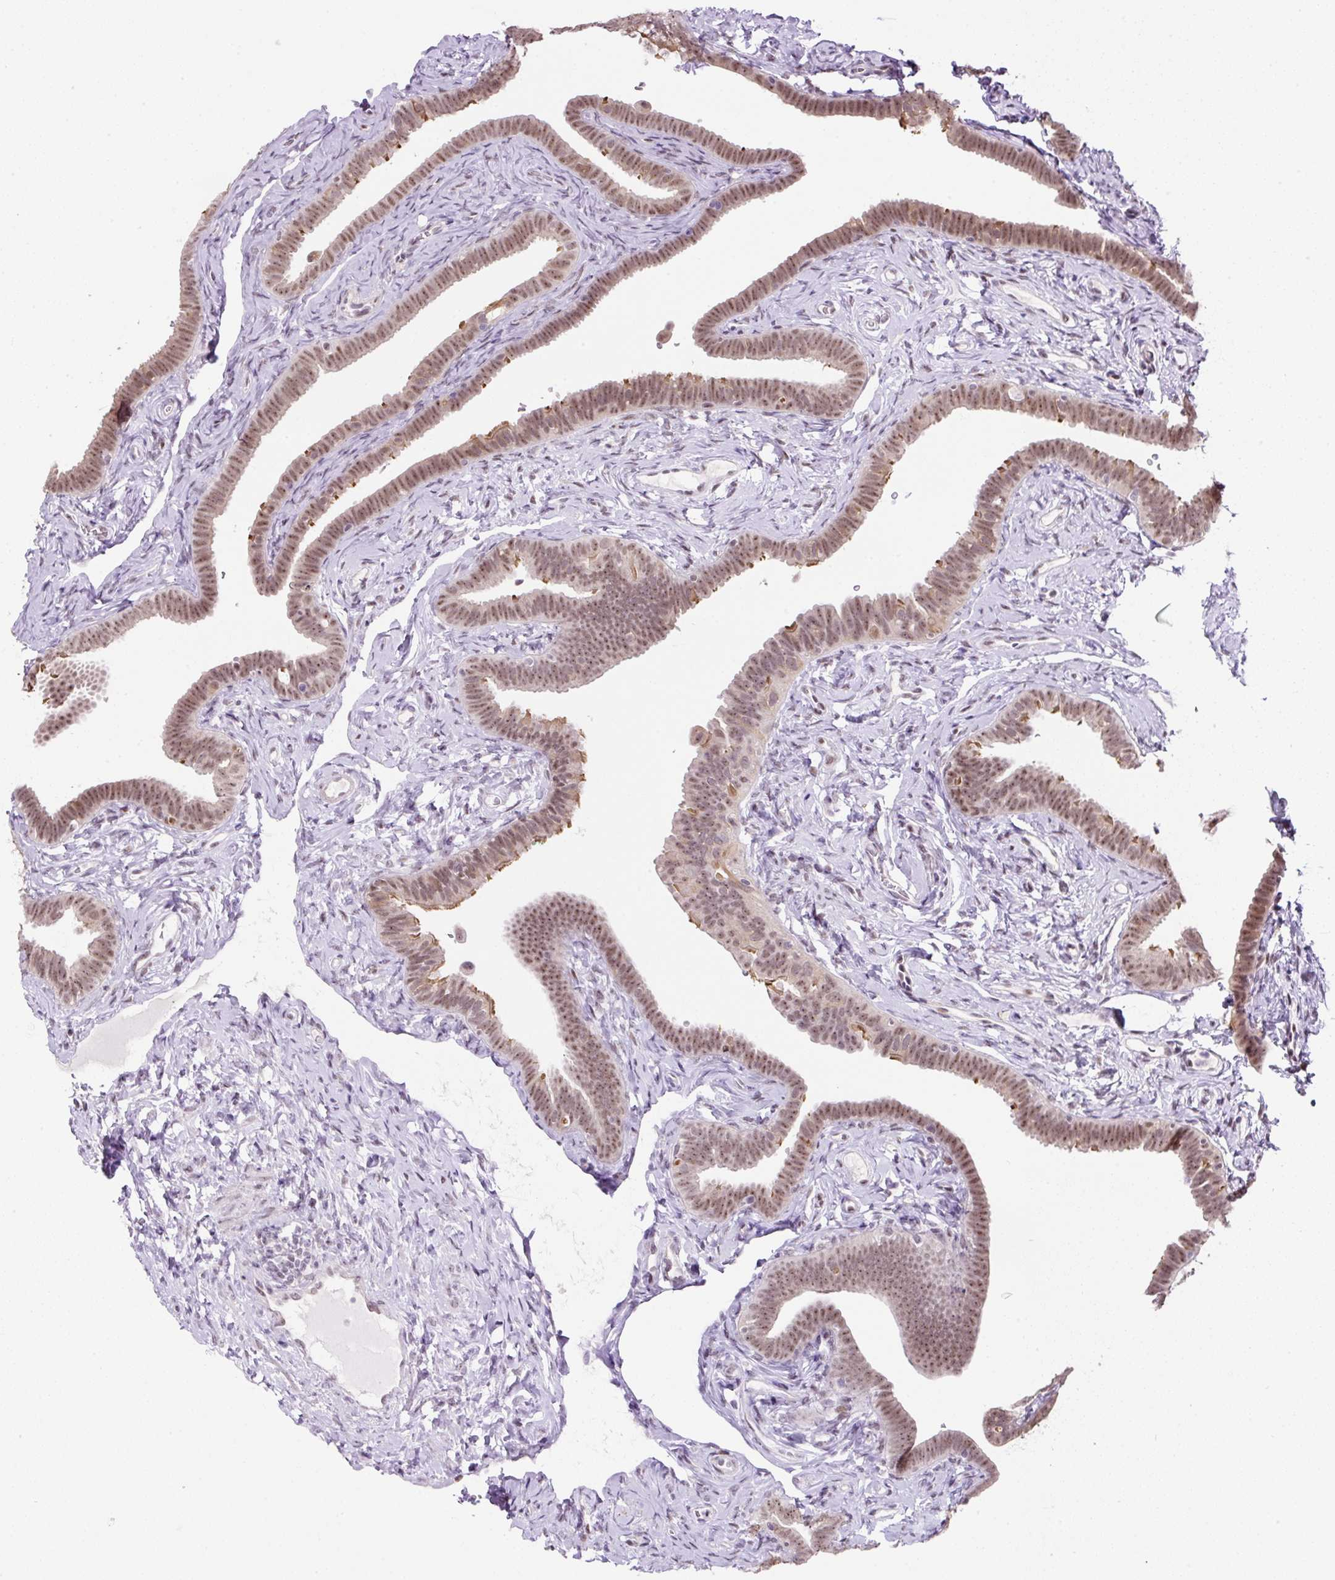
{"staining": {"intensity": "moderate", "quantity": ">75%", "location": "cytoplasmic/membranous,nuclear"}, "tissue": "fallopian tube", "cell_type": "Glandular cells", "image_type": "normal", "snomed": [{"axis": "morphology", "description": "Normal tissue, NOS"}, {"axis": "topography", "description": "Fallopian tube"}], "caption": "Moderate cytoplasmic/membranous,nuclear expression is seen in approximately >75% of glandular cells in normal fallopian tube.", "gene": "TAF1A", "patient": {"sex": "female", "age": 69}}